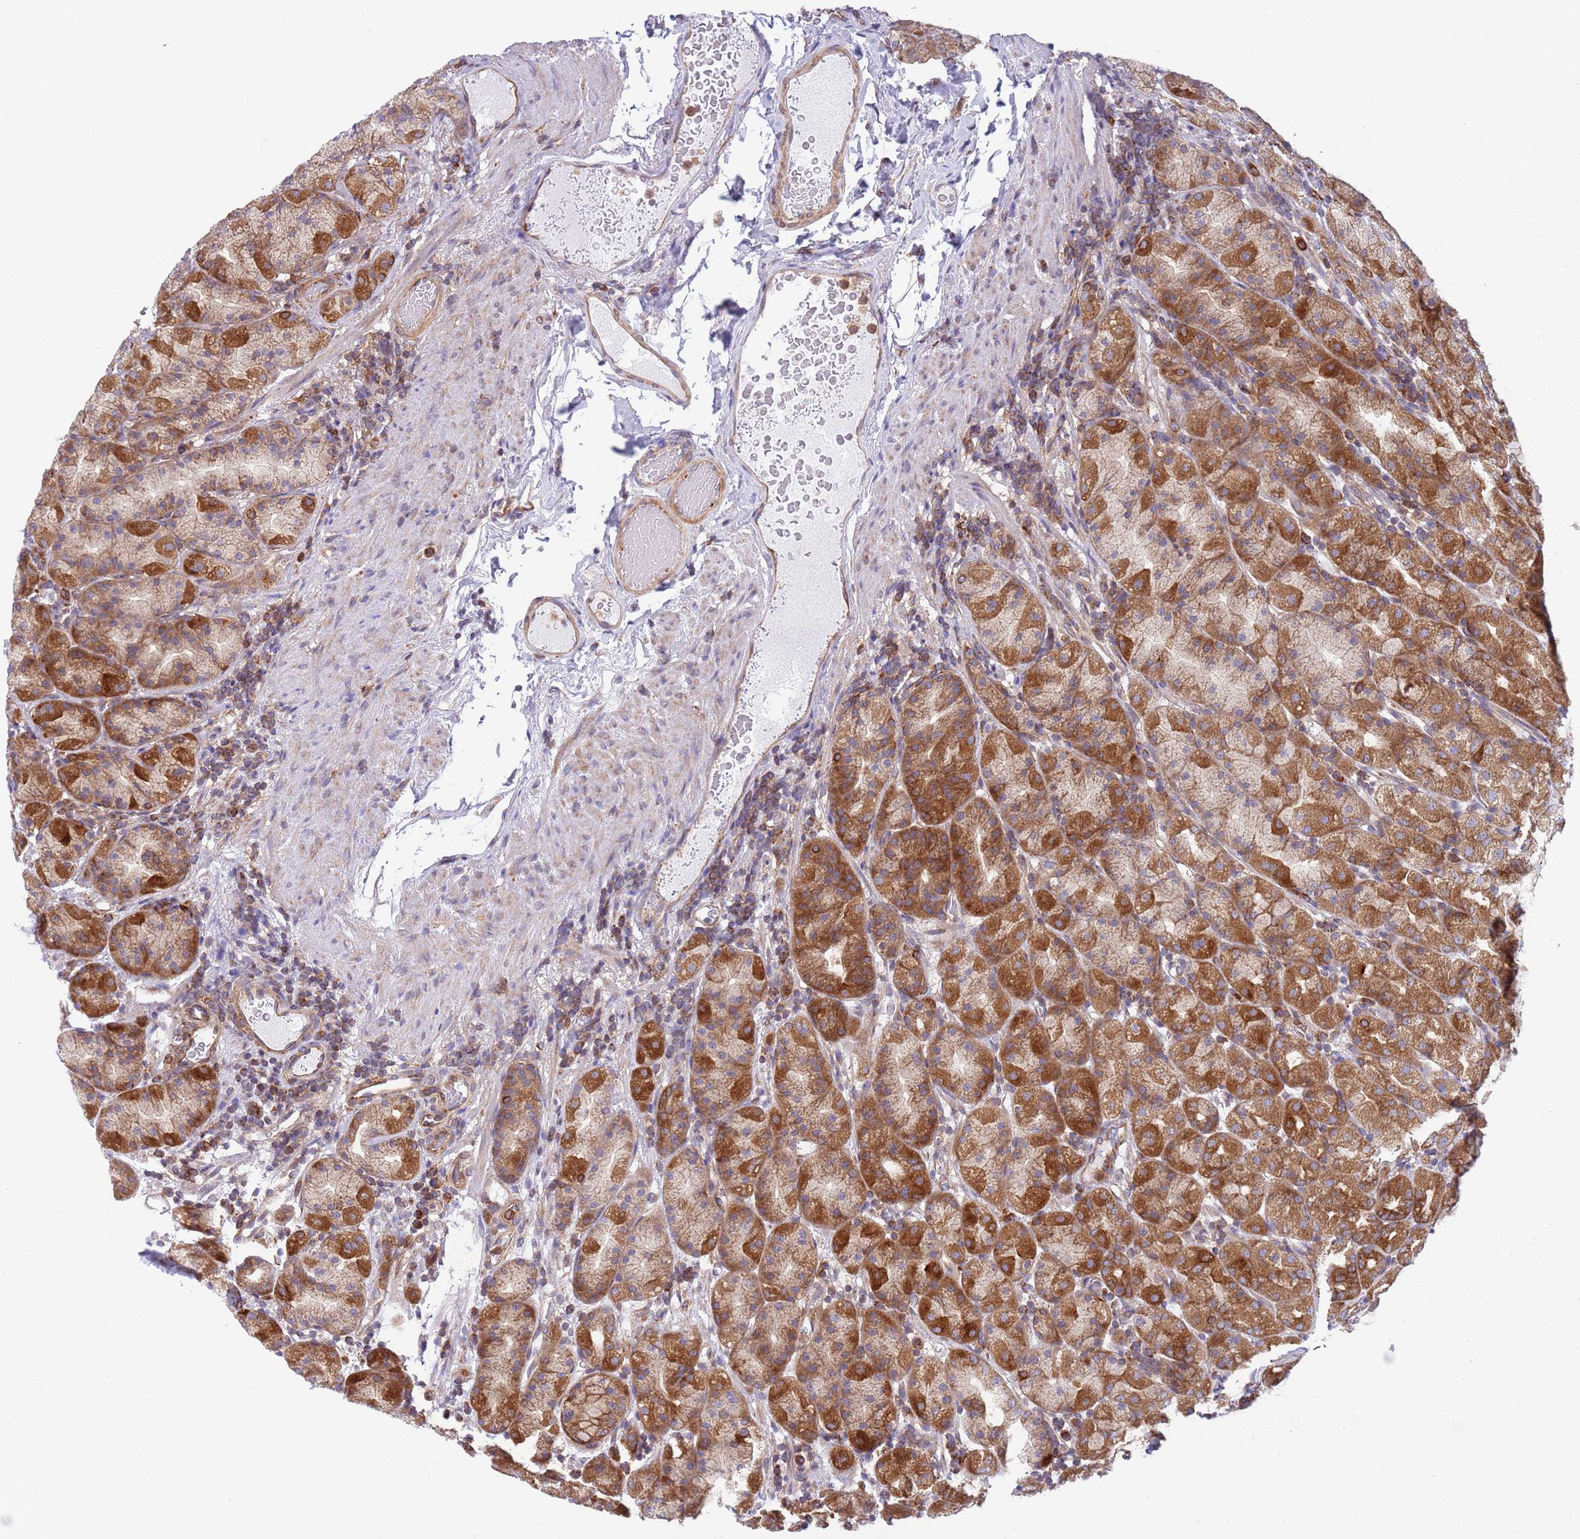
{"staining": {"intensity": "moderate", "quantity": ">75%", "location": "cytoplasmic/membranous"}, "tissue": "stomach", "cell_type": "Glandular cells", "image_type": "normal", "snomed": [{"axis": "morphology", "description": "Normal tissue, NOS"}, {"axis": "topography", "description": "Stomach, upper"}, {"axis": "topography", "description": "Stomach"}], "caption": "Unremarkable stomach displays moderate cytoplasmic/membranous staining in approximately >75% of glandular cells (brown staining indicates protein expression, while blue staining denotes nuclei)..", "gene": "ZMYM5", "patient": {"sex": "male", "age": 68}}